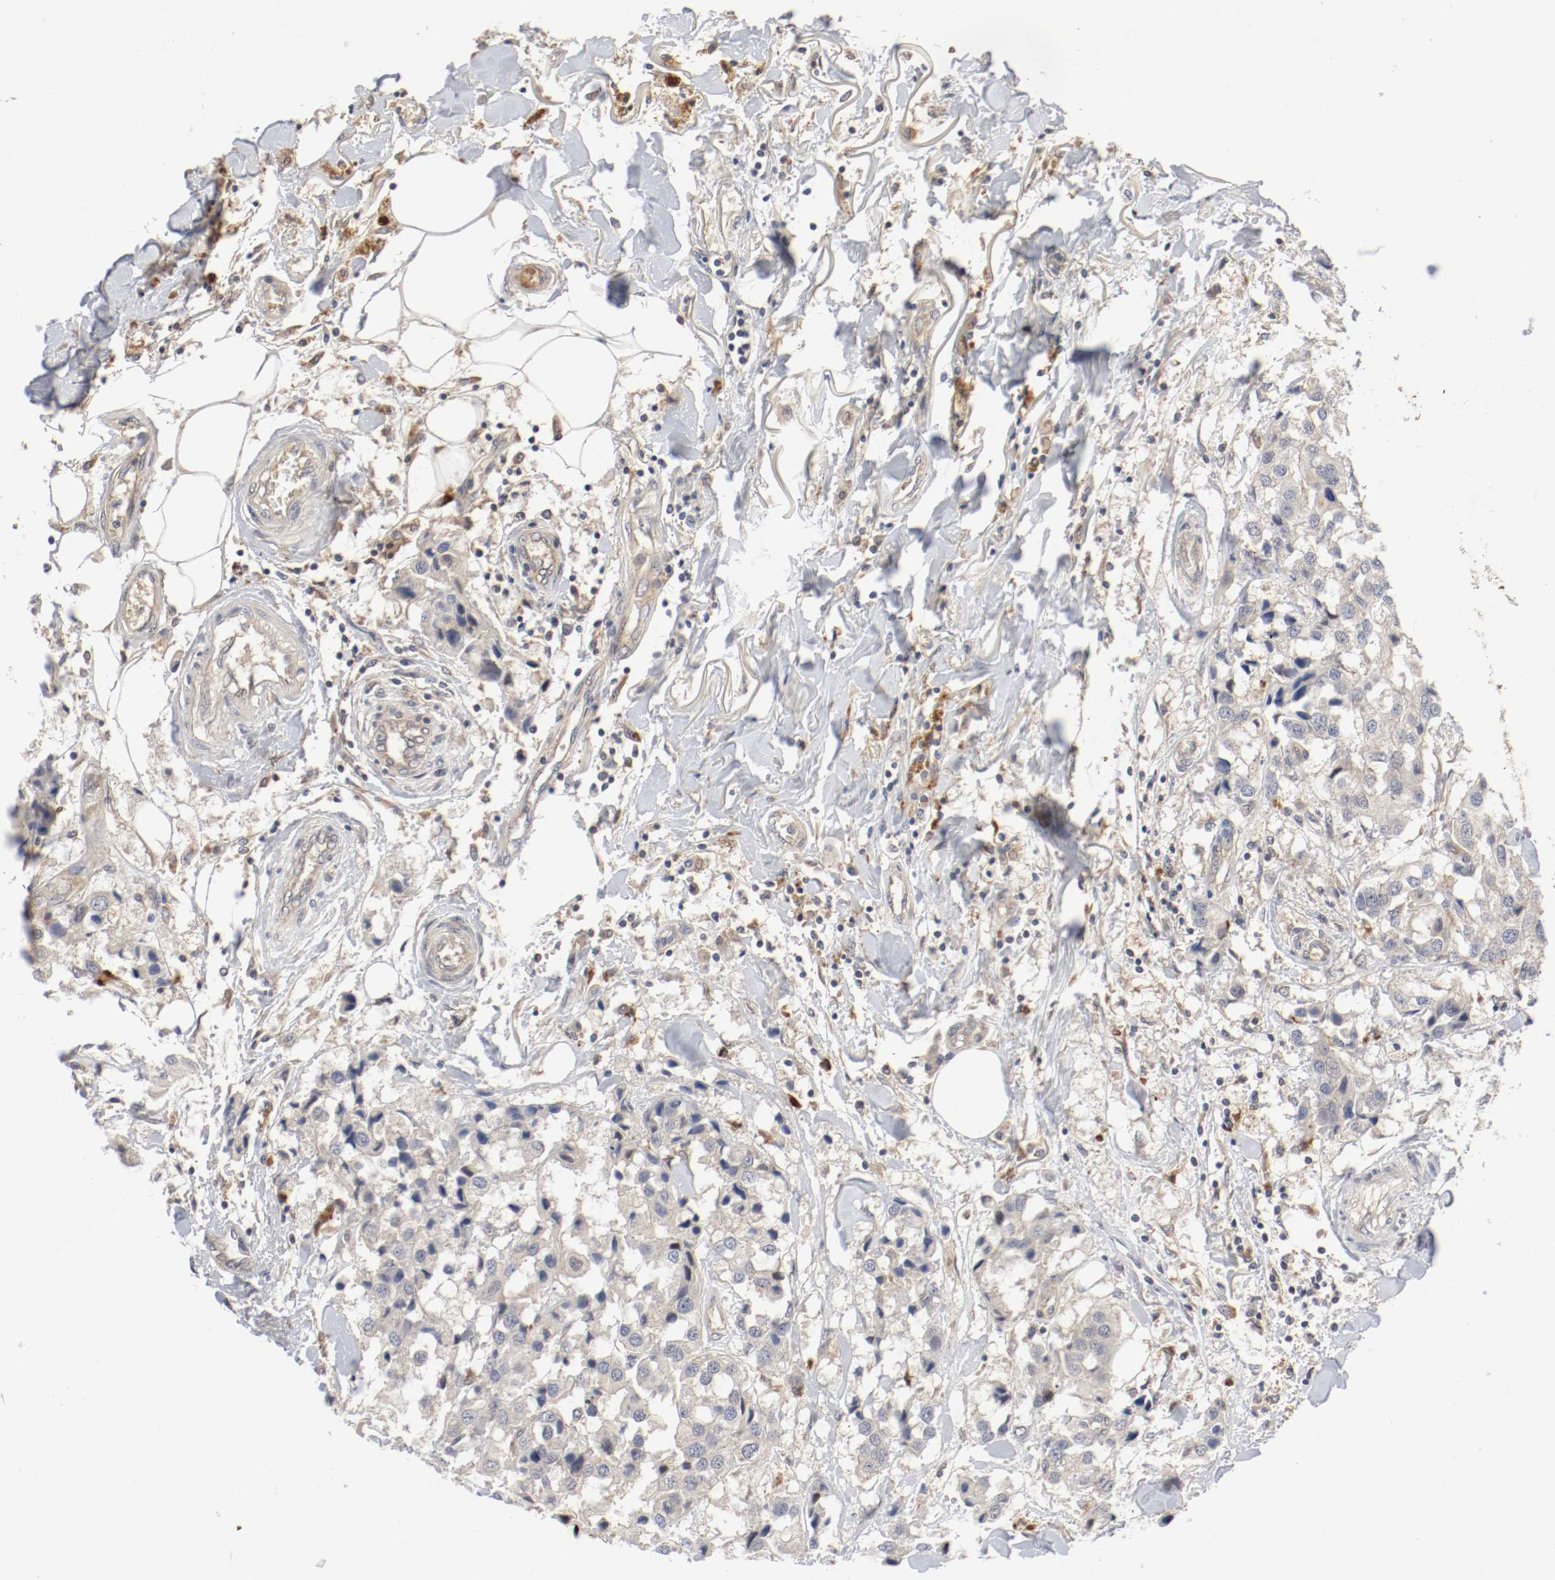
{"staining": {"intensity": "weak", "quantity": "25%-75%", "location": "cytoplasmic/membranous"}, "tissue": "breast cancer", "cell_type": "Tumor cells", "image_type": "cancer", "snomed": [{"axis": "morphology", "description": "Duct carcinoma"}, {"axis": "topography", "description": "Breast"}], "caption": "IHC of invasive ductal carcinoma (breast) displays low levels of weak cytoplasmic/membranous expression in about 25%-75% of tumor cells.", "gene": "REN", "patient": {"sex": "female", "age": 80}}